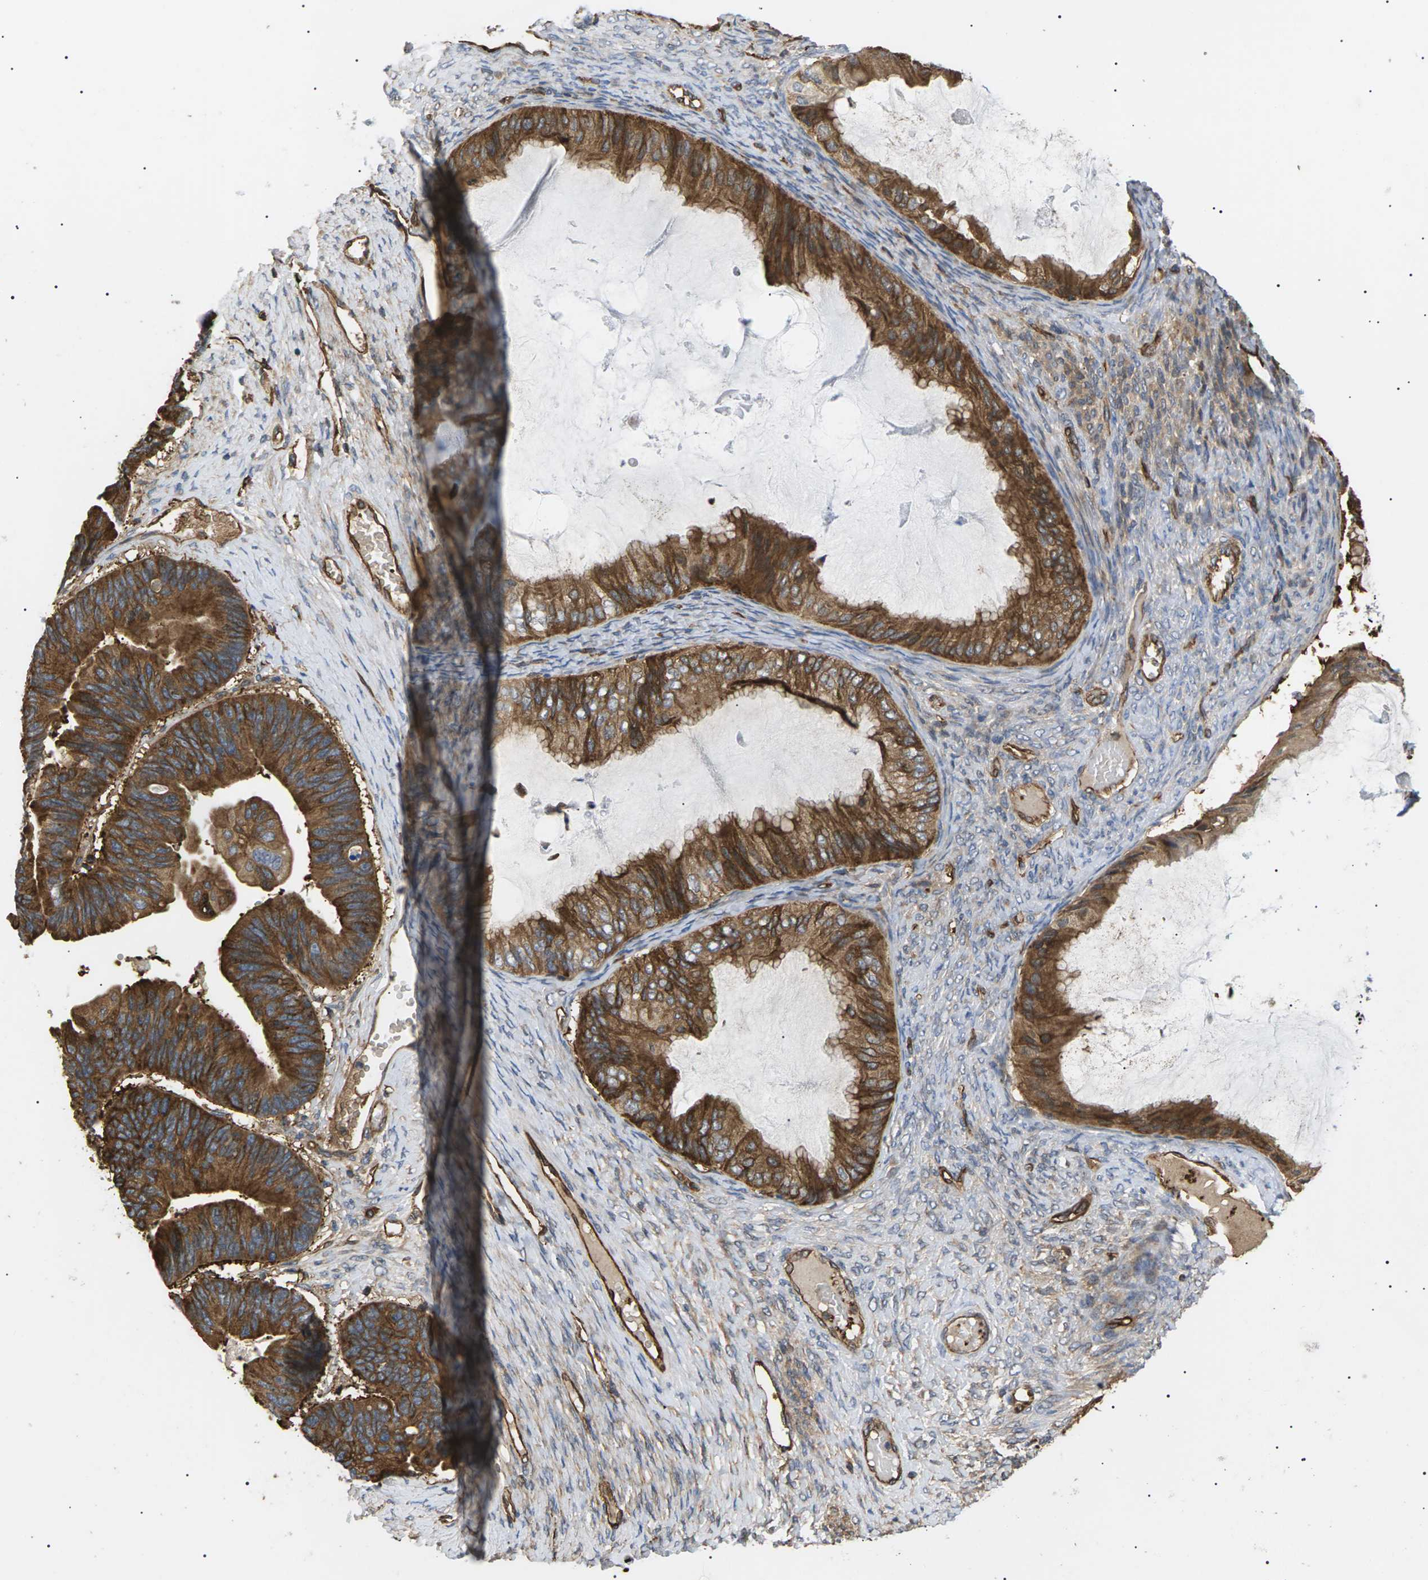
{"staining": {"intensity": "strong", "quantity": ">75%", "location": "cytoplasmic/membranous"}, "tissue": "ovarian cancer", "cell_type": "Tumor cells", "image_type": "cancer", "snomed": [{"axis": "morphology", "description": "Cystadenocarcinoma, mucinous, NOS"}, {"axis": "topography", "description": "Ovary"}], "caption": "A high amount of strong cytoplasmic/membranous expression is identified in about >75% of tumor cells in ovarian mucinous cystadenocarcinoma tissue.", "gene": "TMTC4", "patient": {"sex": "female", "age": 61}}